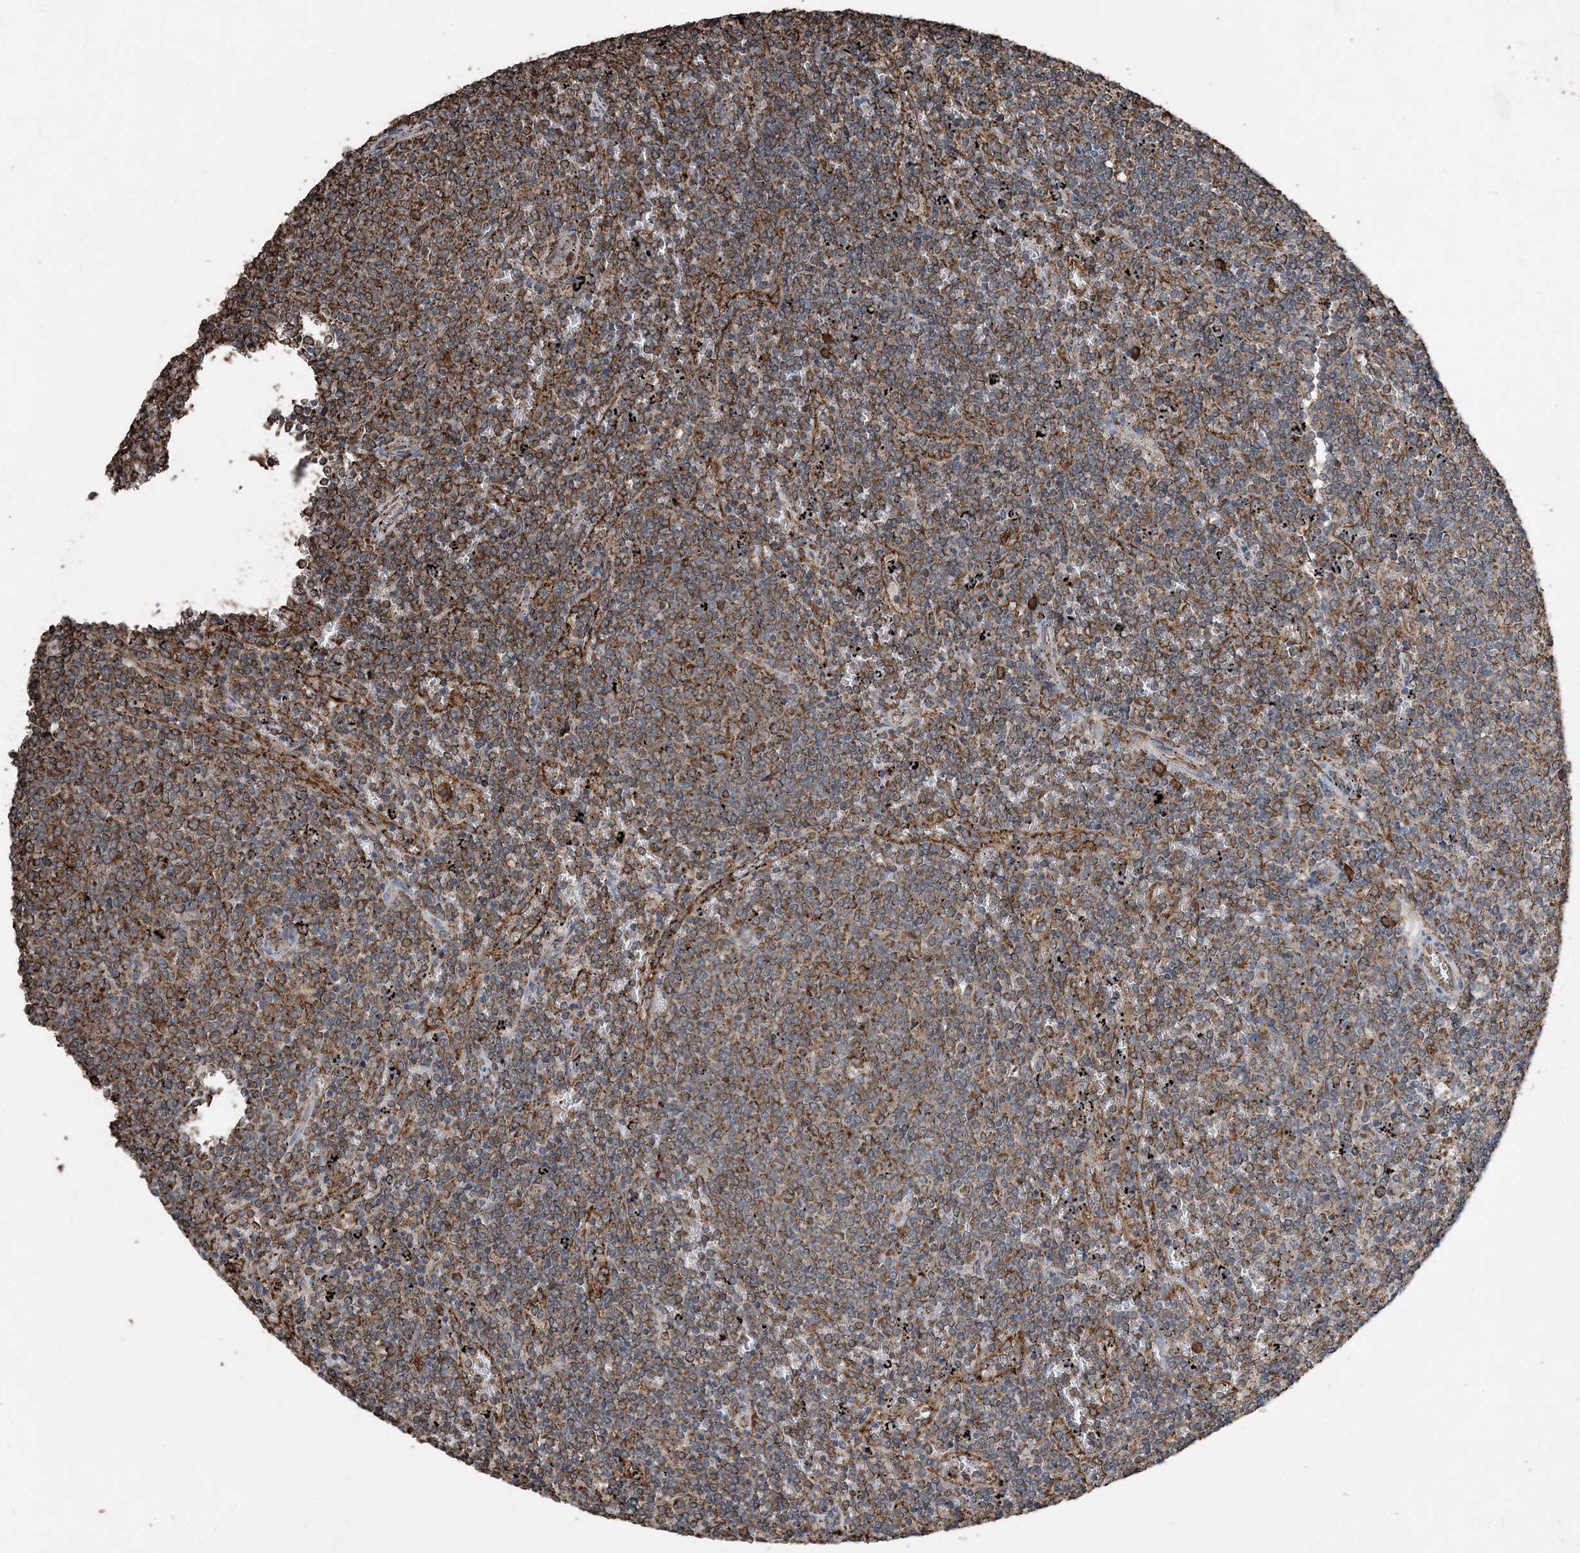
{"staining": {"intensity": "strong", "quantity": ">75%", "location": "cytoplasmic/membranous"}, "tissue": "lymphoma", "cell_type": "Tumor cells", "image_type": "cancer", "snomed": [{"axis": "morphology", "description": "Malignant lymphoma, non-Hodgkin's type, Low grade"}, {"axis": "topography", "description": "Spleen"}], "caption": "A brown stain labels strong cytoplasmic/membranous expression of a protein in malignant lymphoma, non-Hodgkin's type (low-grade) tumor cells.", "gene": "PDIA6", "patient": {"sex": "female", "age": 50}}